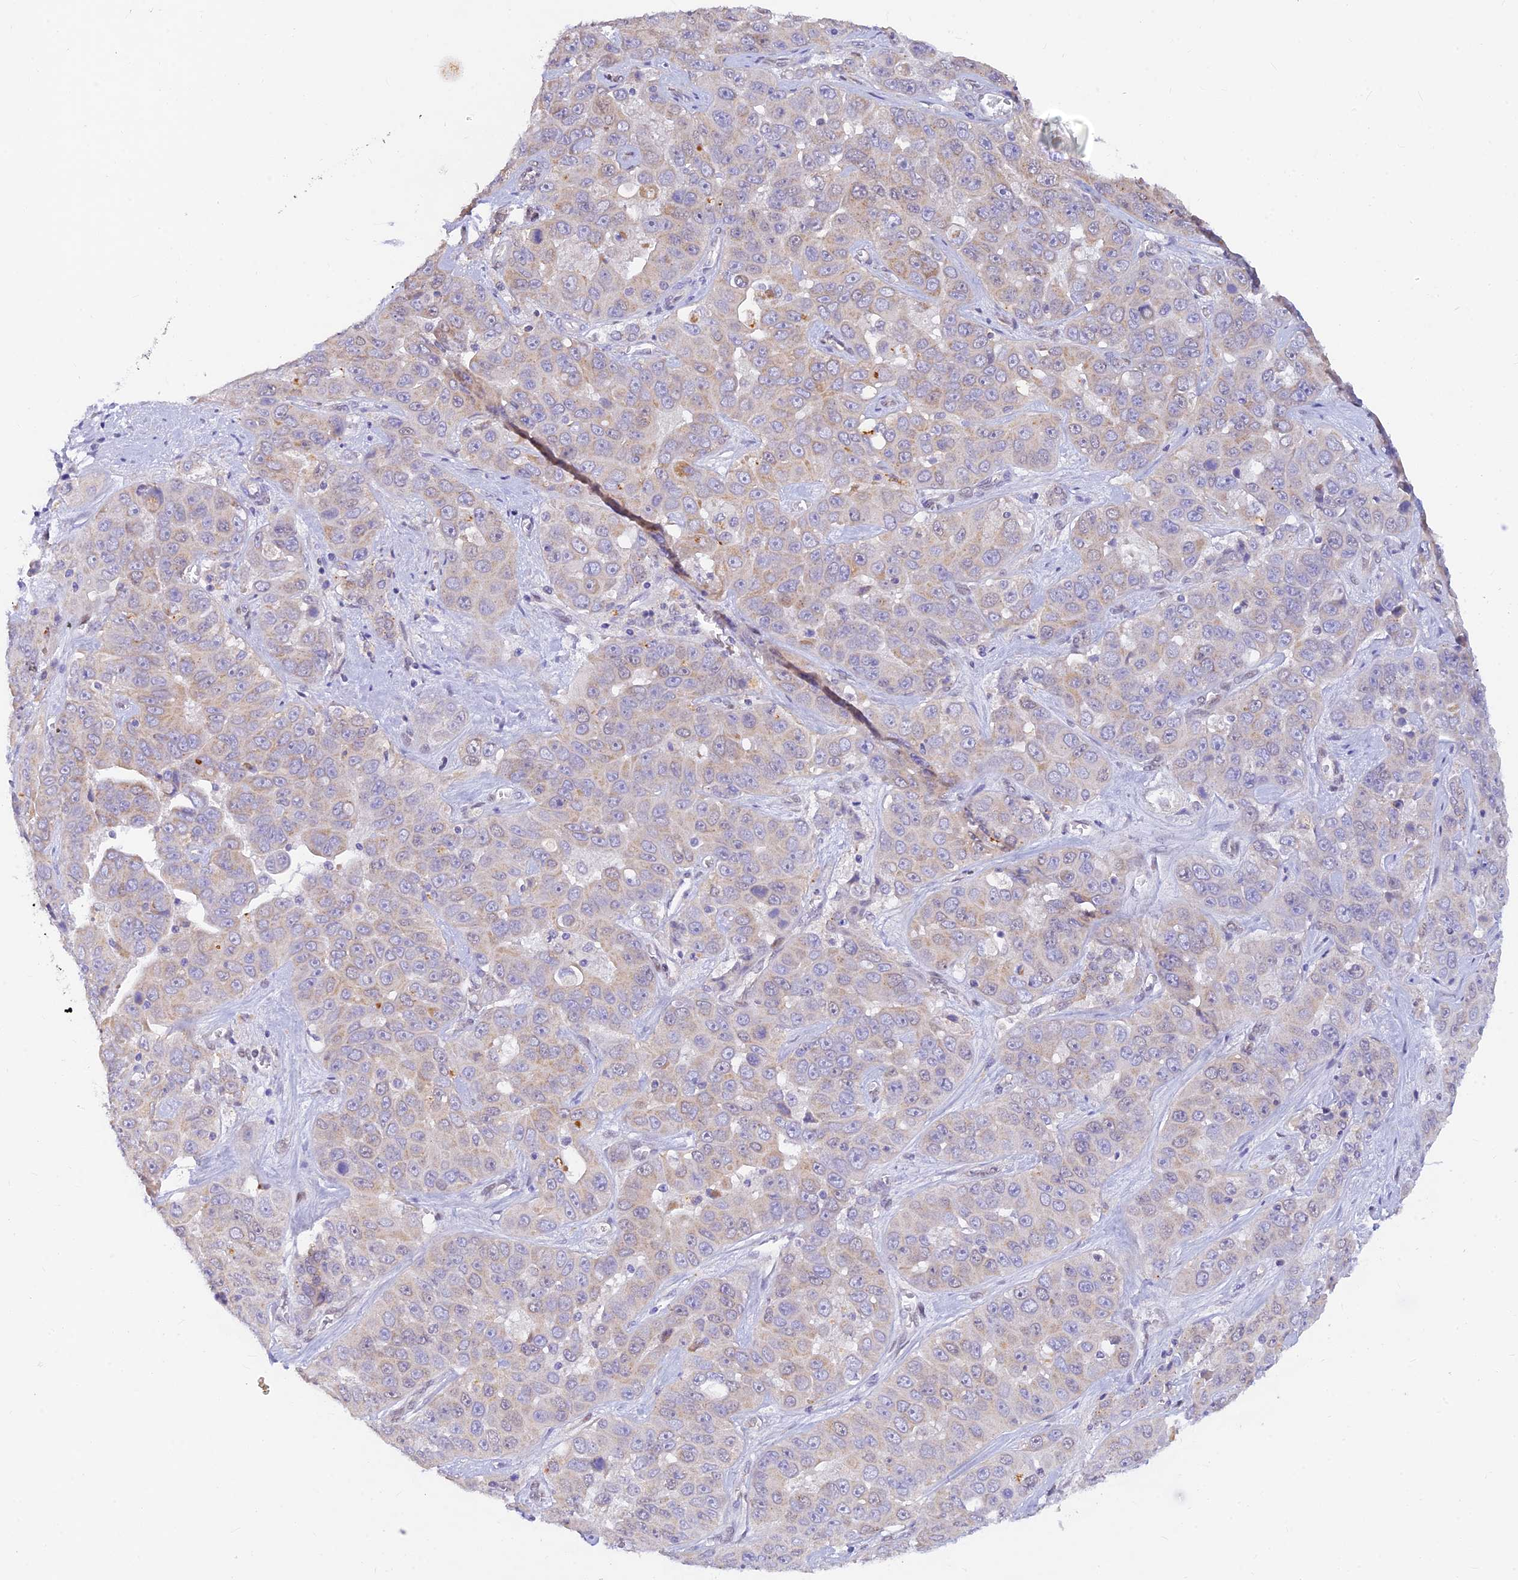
{"staining": {"intensity": "weak", "quantity": "<25%", "location": "cytoplasmic/membranous"}, "tissue": "liver cancer", "cell_type": "Tumor cells", "image_type": "cancer", "snomed": [{"axis": "morphology", "description": "Cholangiocarcinoma"}, {"axis": "topography", "description": "Liver"}], "caption": "Immunohistochemistry of human liver cancer (cholangiocarcinoma) demonstrates no staining in tumor cells.", "gene": "INKA1", "patient": {"sex": "female", "age": 52}}